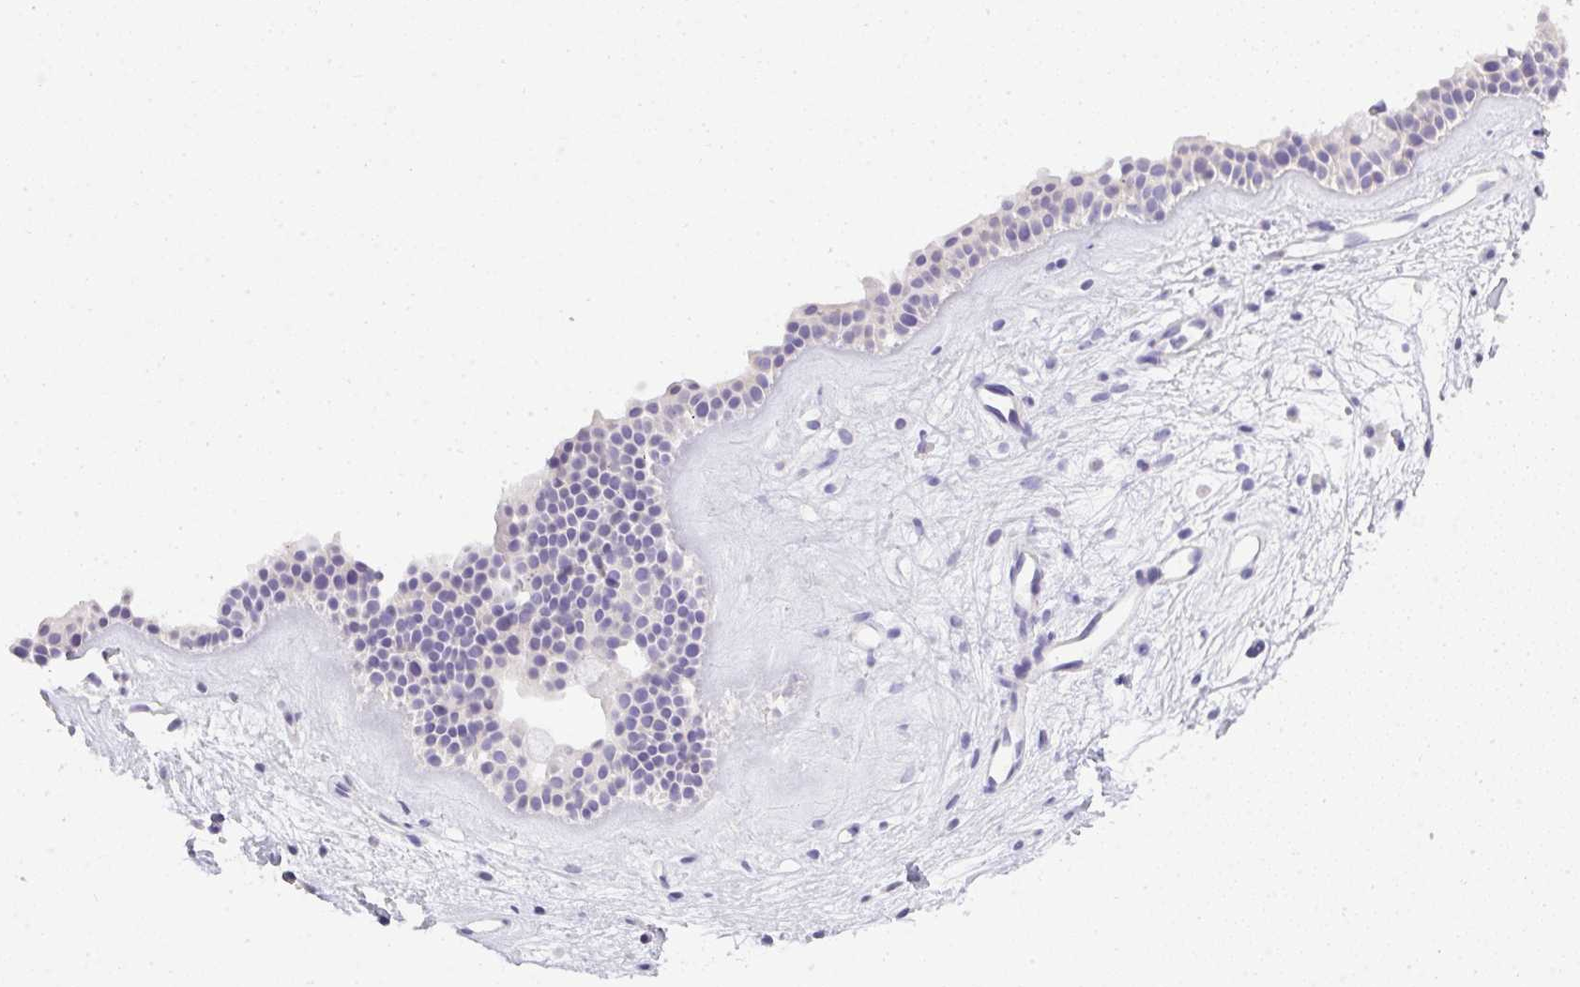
{"staining": {"intensity": "negative", "quantity": "none", "location": "none"}, "tissue": "nasopharynx", "cell_type": "Respiratory epithelial cells", "image_type": "normal", "snomed": [{"axis": "morphology", "description": "Normal tissue, NOS"}, {"axis": "topography", "description": "Nasopharynx"}], "caption": "Histopathology image shows no significant protein staining in respiratory epithelial cells of normal nasopharynx. The staining was performed using DAB (3,3'-diaminobenzidine) to visualize the protein expression in brown, while the nuclei were stained in blue with hematoxylin (Magnification: 20x).", "gene": "PLPPR3", "patient": {"sex": "male", "age": 56}}